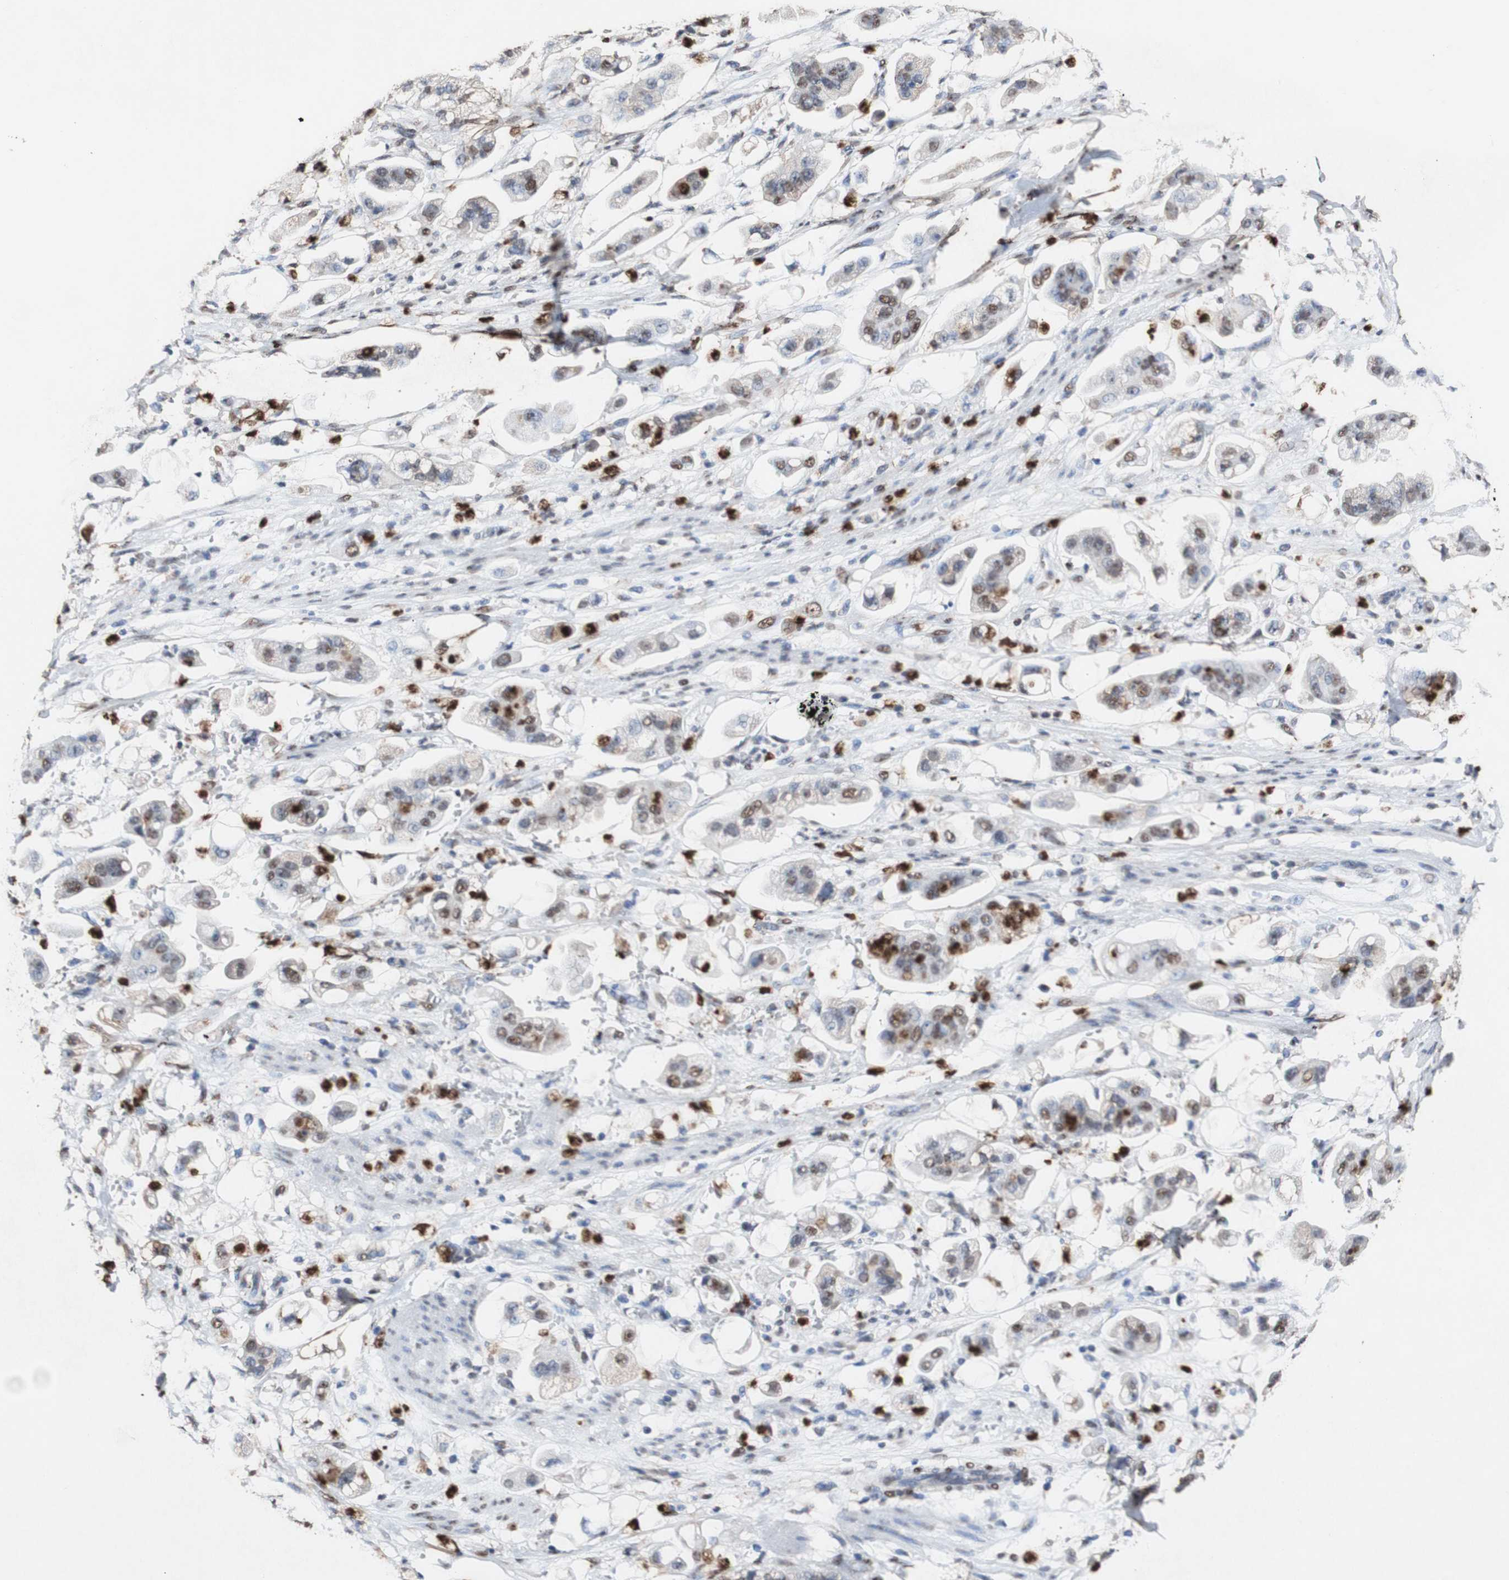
{"staining": {"intensity": "moderate", "quantity": ">75%", "location": "cytoplasmic/membranous,nuclear"}, "tissue": "stomach cancer", "cell_type": "Tumor cells", "image_type": "cancer", "snomed": [{"axis": "morphology", "description": "Adenocarcinoma, NOS"}, {"axis": "topography", "description": "Stomach"}], "caption": "Human stomach adenocarcinoma stained for a protein (brown) reveals moderate cytoplasmic/membranous and nuclear positive staining in about >75% of tumor cells.", "gene": "PIDD1", "patient": {"sex": "male", "age": 62}}